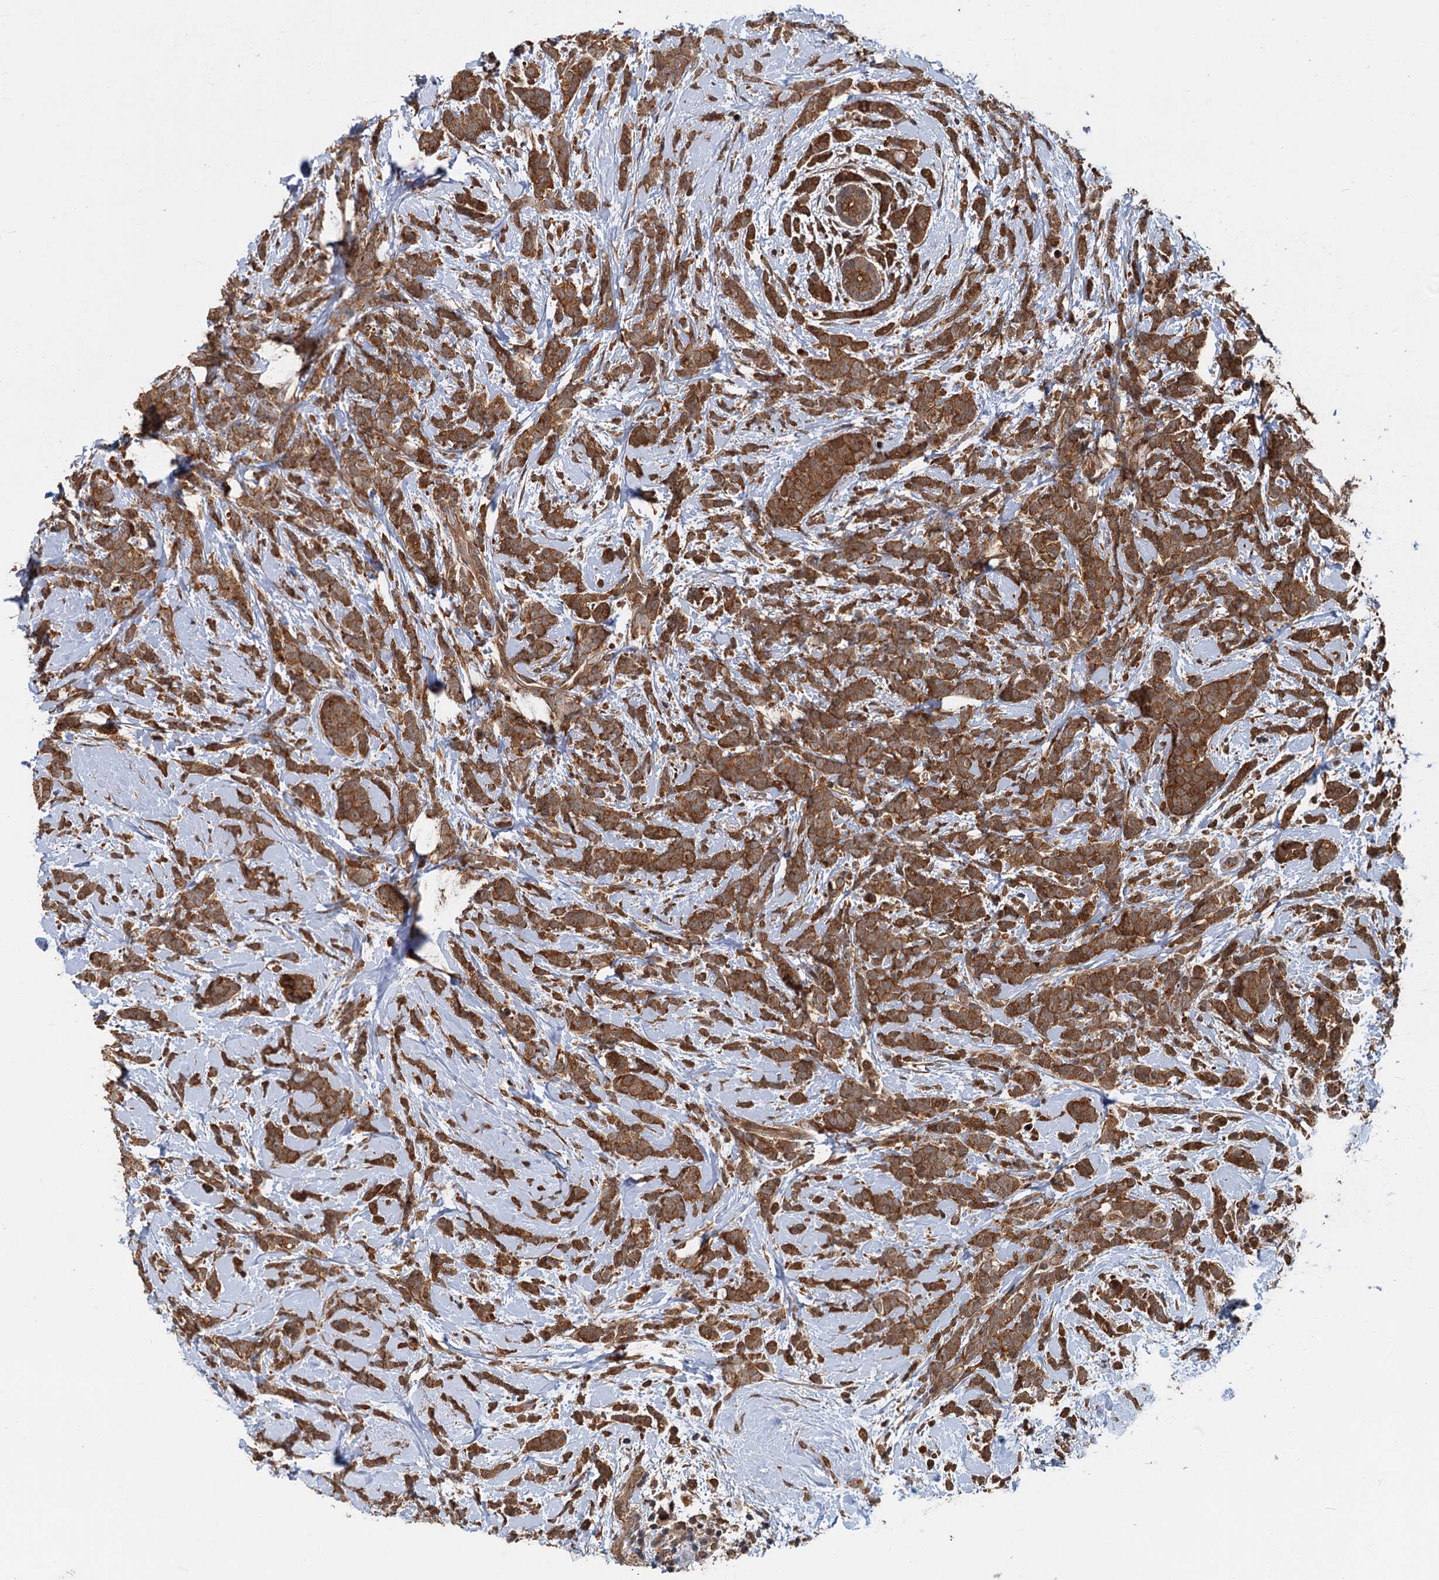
{"staining": {"intensity": "moderate", "quantity": ">75%", "location": "cytoplasmic/membranous"}, "tissue": "breast cancer", "cell_type": "Tumor cells", "image_type": "cancer", "snomed": [{"axis": "morphology", "description": "Lobular carcinoma"}, {"axis": "topography", "description": "Breast"}], "caption": "Breast lobular carcinoma stained for a protein (brown) demonstrates moderate cytoplasmic/membranous positive staining in approximately >75% of tumor cells.", "gene": "KANSL2", "patient": {"sex": "female", "age": 58}}